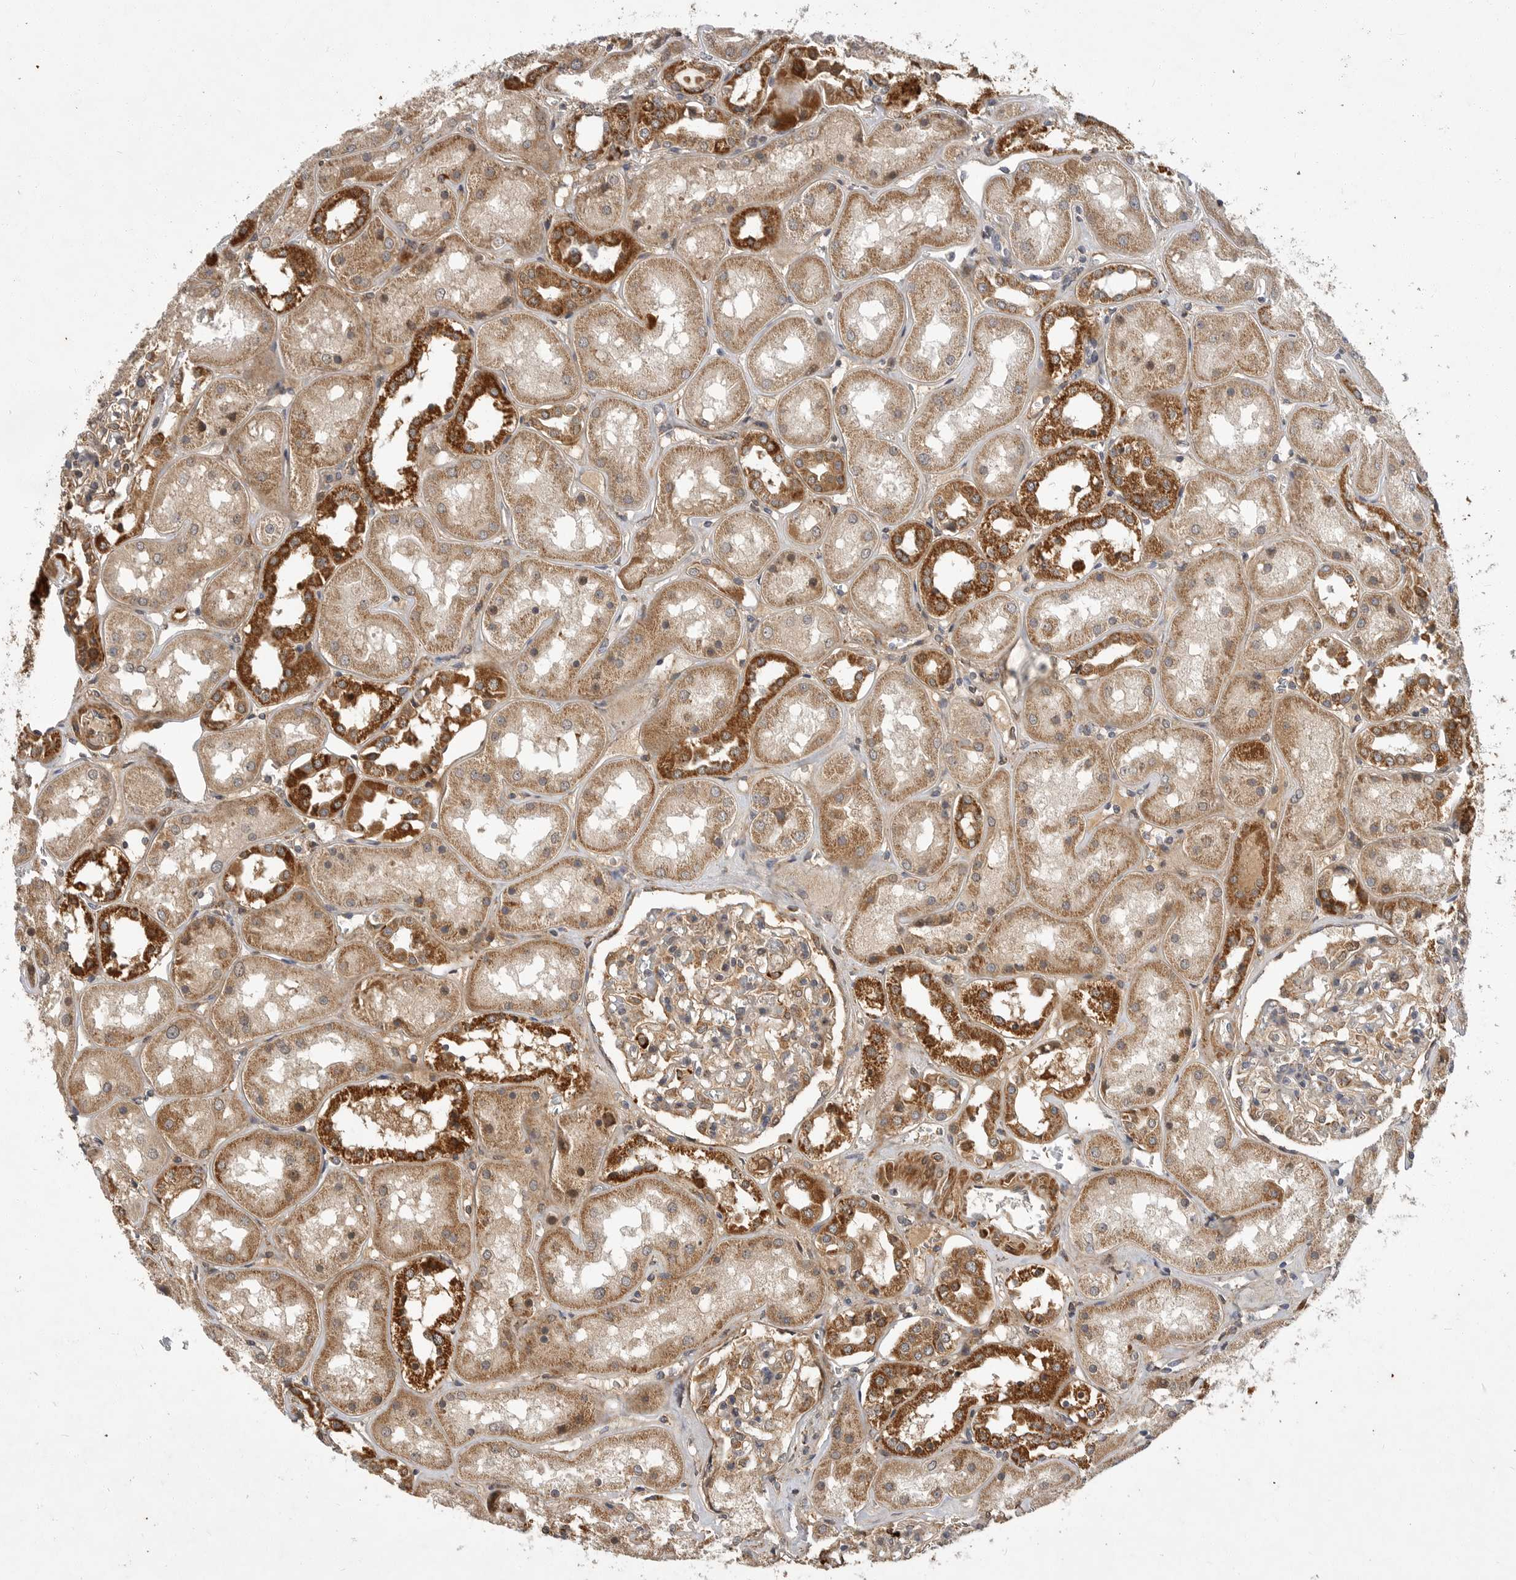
{"staining": {"intensity": "moderate", "quantity": ">75%", "location": "cytoplasmic/membranous"}, "tissue": "kidney", "cell_type": "Cells in glomeruli", "image_type": "normal", "snomed": [{"axis": "morphology", "description": "Normal tissue, NOS"}, {"axis": "topography", "description": "Kidney"}], "caption": "A brown stain highlights moderate cytoplasmic/membranous positivity of a protein in cells in glomeruli of normal human kidney. Immunohistochemistry stains the protein of interest in brown and the nuclei are stained blue.", "gene": "KYAT3", "patient": {"sex": "male", "age": 70}}